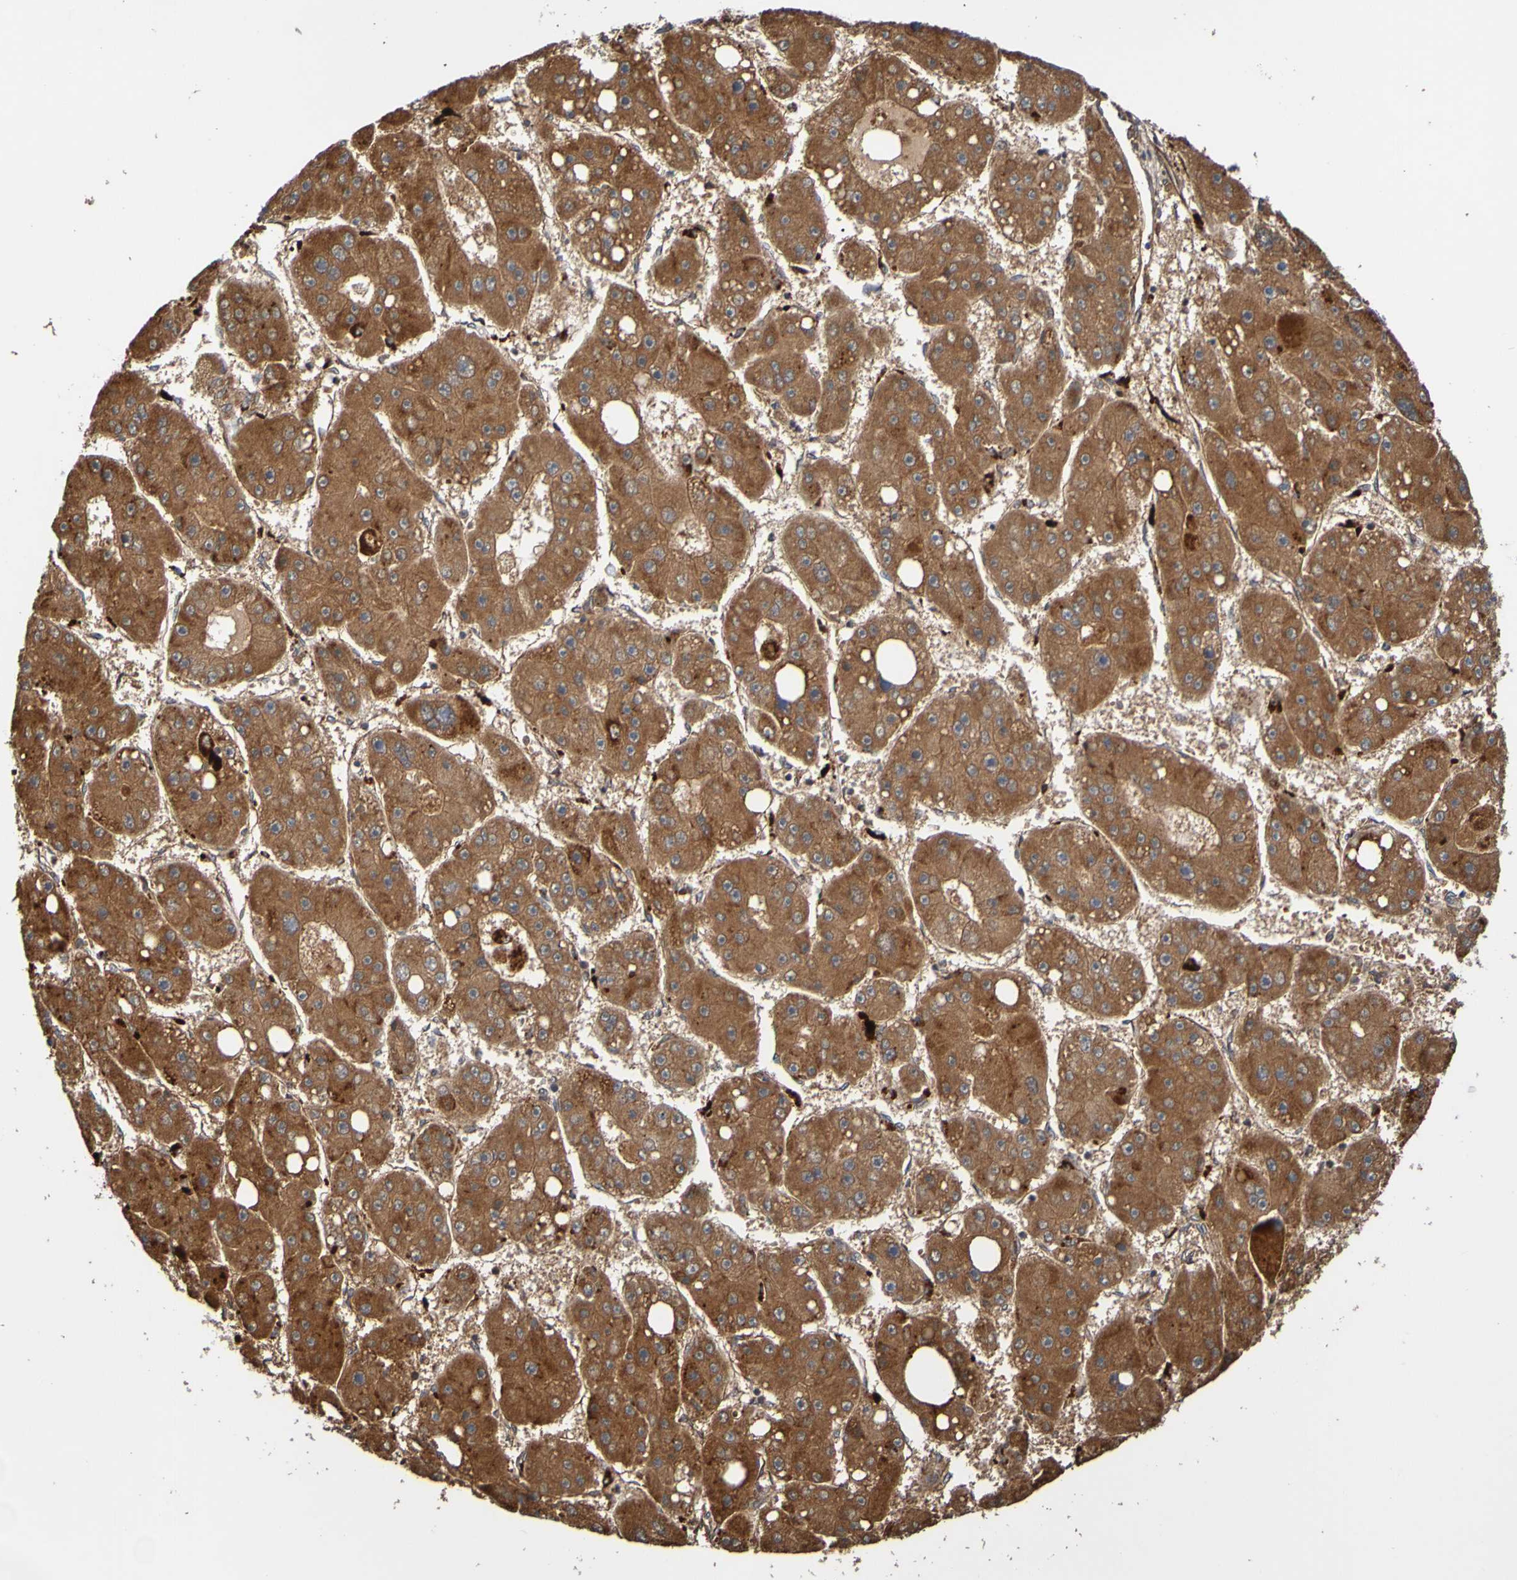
{"staining": {"intensity": "moderate", "quantity": ">75%", "location": "cytoplasmic/membranous"}, "tissue": "liver cancer", "cell_type": "Tumor cells", "image_type": "cancer", "snomed": [{"axis": "morphology", "description": "Carcinoma, Hepatocellular, NOS"}, {"axis": "topography", "description": "Liver"}], "caption": "Liver cancer (hepatocellular carcinoma) was stained to show a protein in brown. There is medium levels of moderate cytoplasmic/membranous positivity in approximately >75% of tumor cells.", "gene": "UCN", "patient": {"sex": "female", "age": 61}}